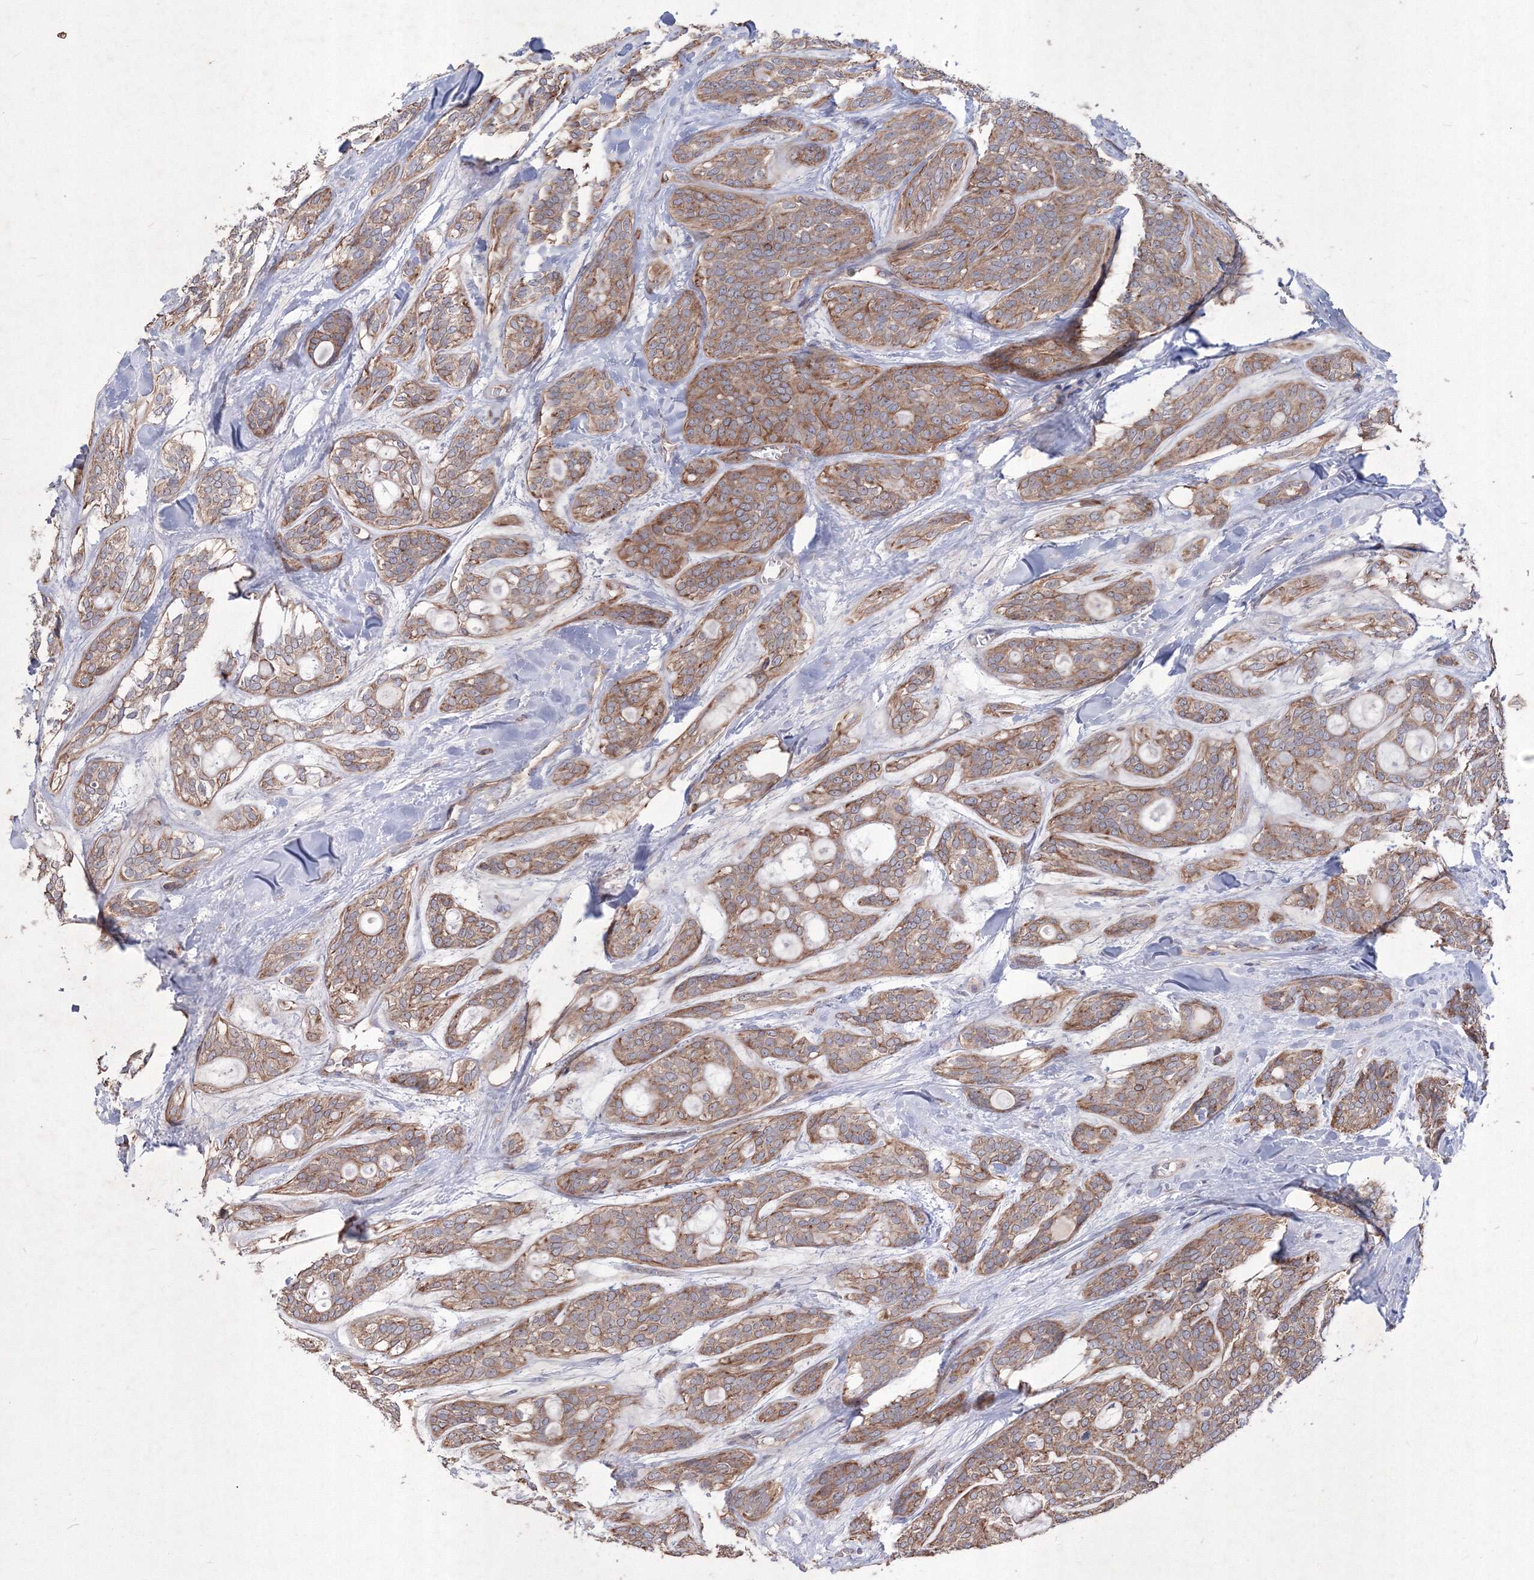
{"staining": {"intensity": "moderate", "quantity": ">75%", "location": "cytoplasmic/membranous"}, "tissue": "head and neck cancer", "cell_type": "Tumor cells", "image_type": "cancer", "snomed": [{"axis": "morphology", "description": "Adenocarcinoma, NOS"}, {"axis": "topography", "description": "Head-Neck"}], "caption": "A medium amount of moderate cytoplasmic/membranous staining is present in approximately >75% of tumor cells in head and neck cancer (adenocarcinoma) tissue.", "gene": "MTRF1L", "patient": {"sex": "male", "age": 66}}